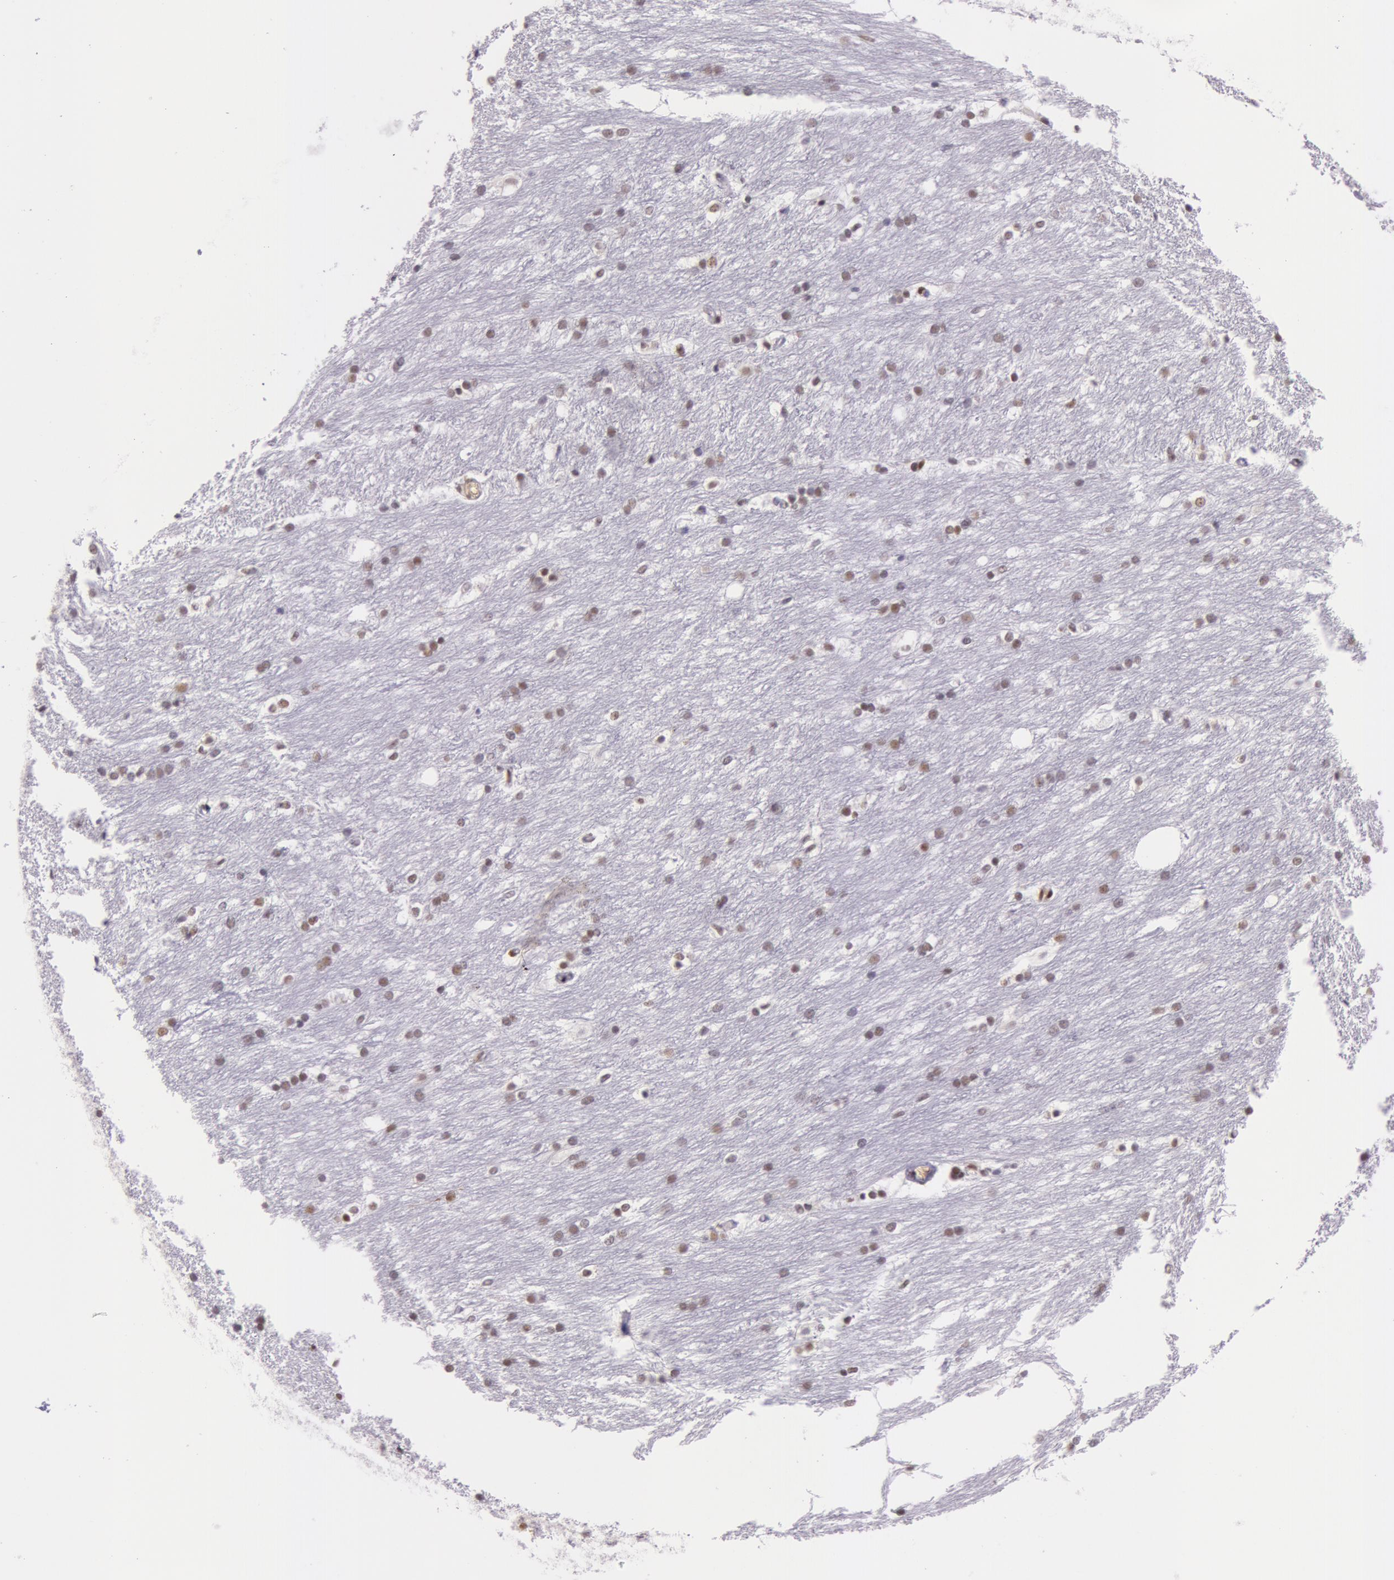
{"staining": {"intensity": "strong", "quantity": "25%-75%", "location": "nuclear"}, "tissue": "caudate", "cell_type": "Glial cells", "image_type": "normal", "snomed": [{"axis": "morphology", "description": "Normal tissue, NOS"}, {"axis": "topography", "description": "Lateral ventricle wall"}], "caption": "Caudate stained with immunohistochemistry (IHC) displays strong nuclear positivity in about 25%-75% of glial cells. (brown staining indicates protein expression, while blue staining denotes nuclei).", "gene": "NBN", "patient": {"sex": "female", "age": 19}}